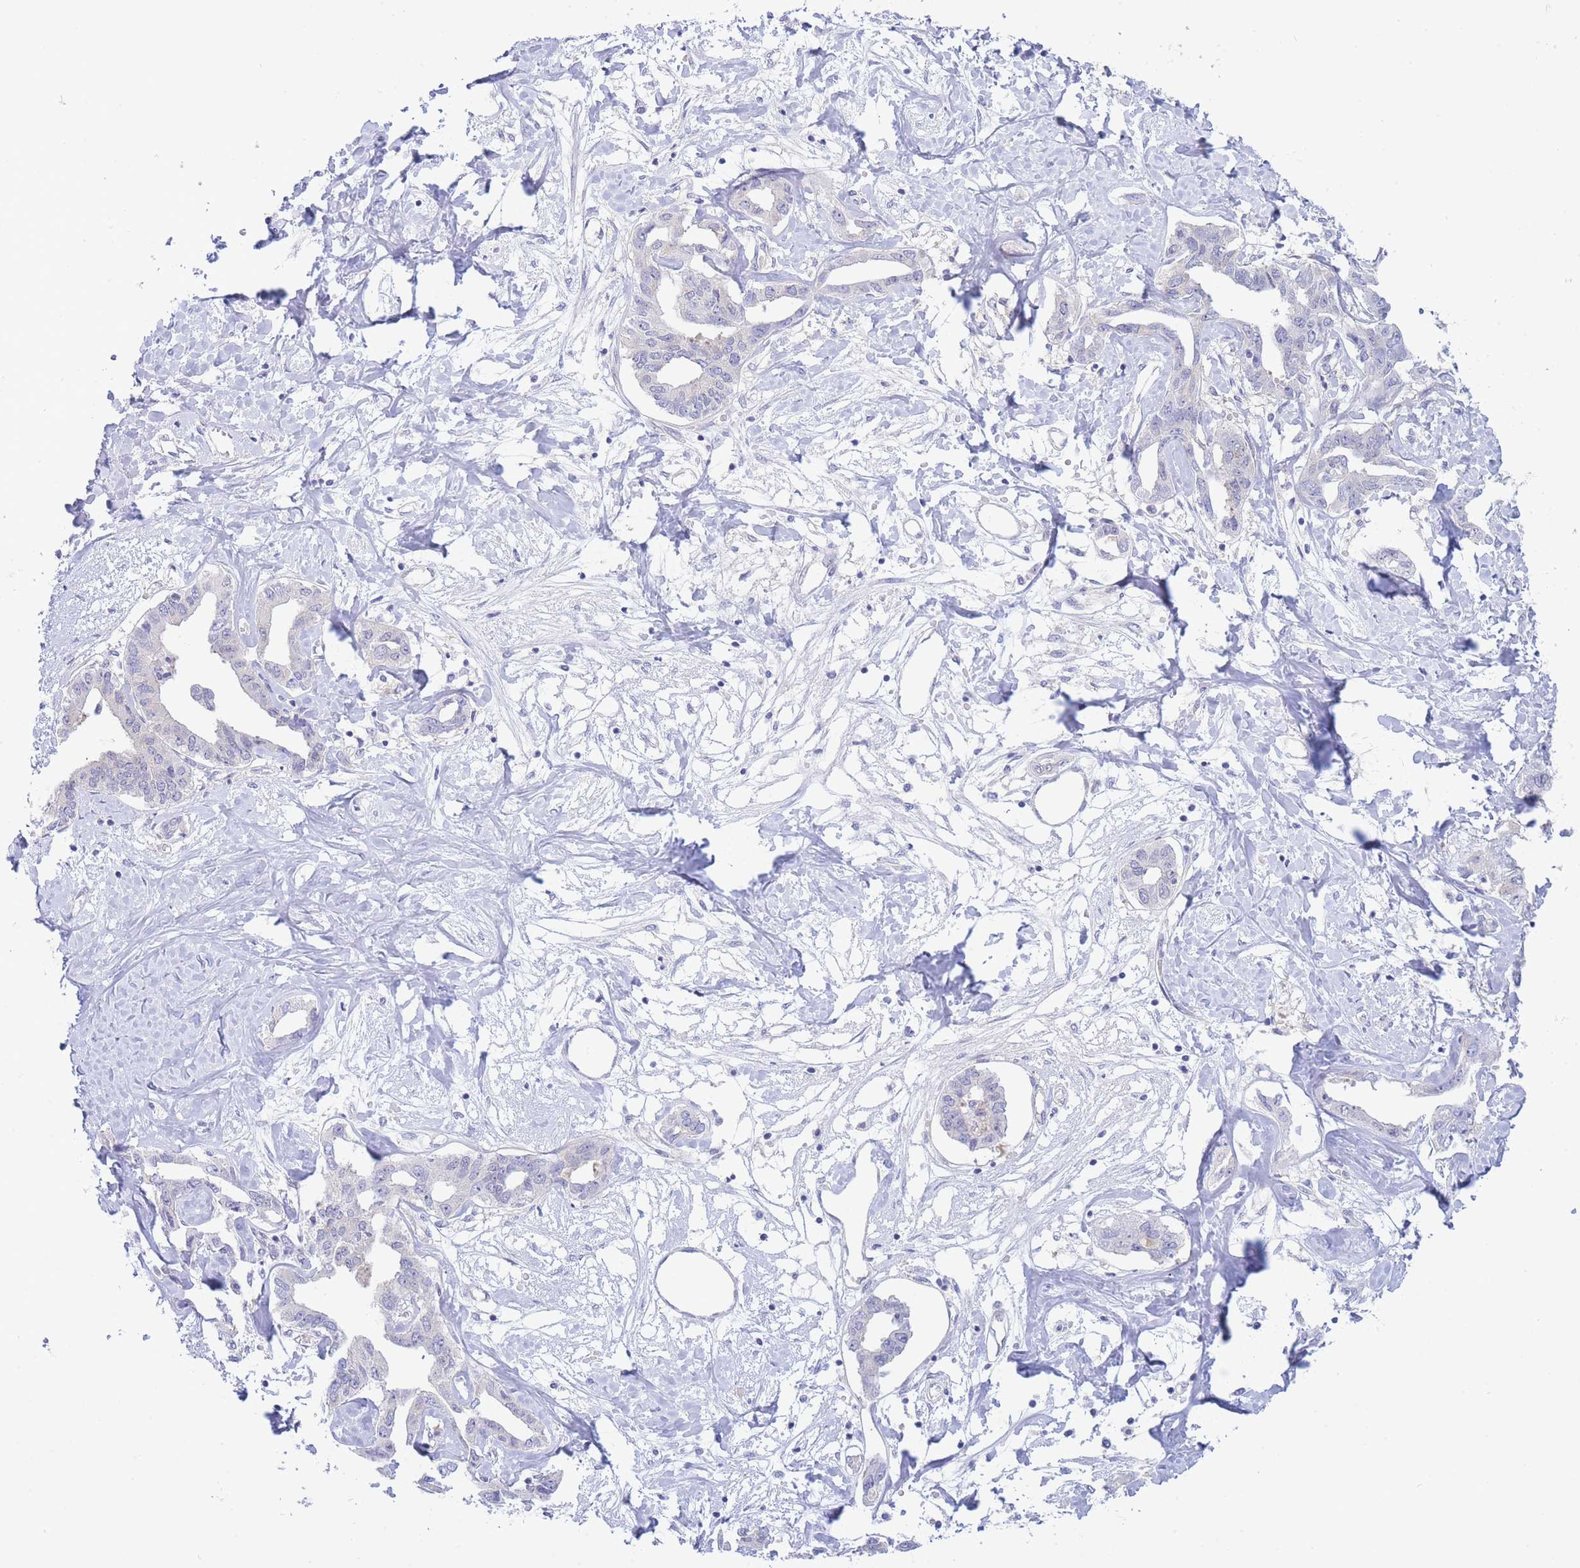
{"staining": {"intensity": "negative", "quantity": "none", "location": "none"}, "tissue": "liver cancer", "cell_type": "Tumor cells", "image_type": "cancer", "snomed": [{"axis": "morphology", "description": "Cholangiocarcinoma"}, {"axis": "topography", "description": "Liver"}], "caption": "An image of human liver cholangiocarcinoma is negative for staining in tumor cells.", "gene": "SUGT1", "patient": {"sex": "male", "age": 59}}